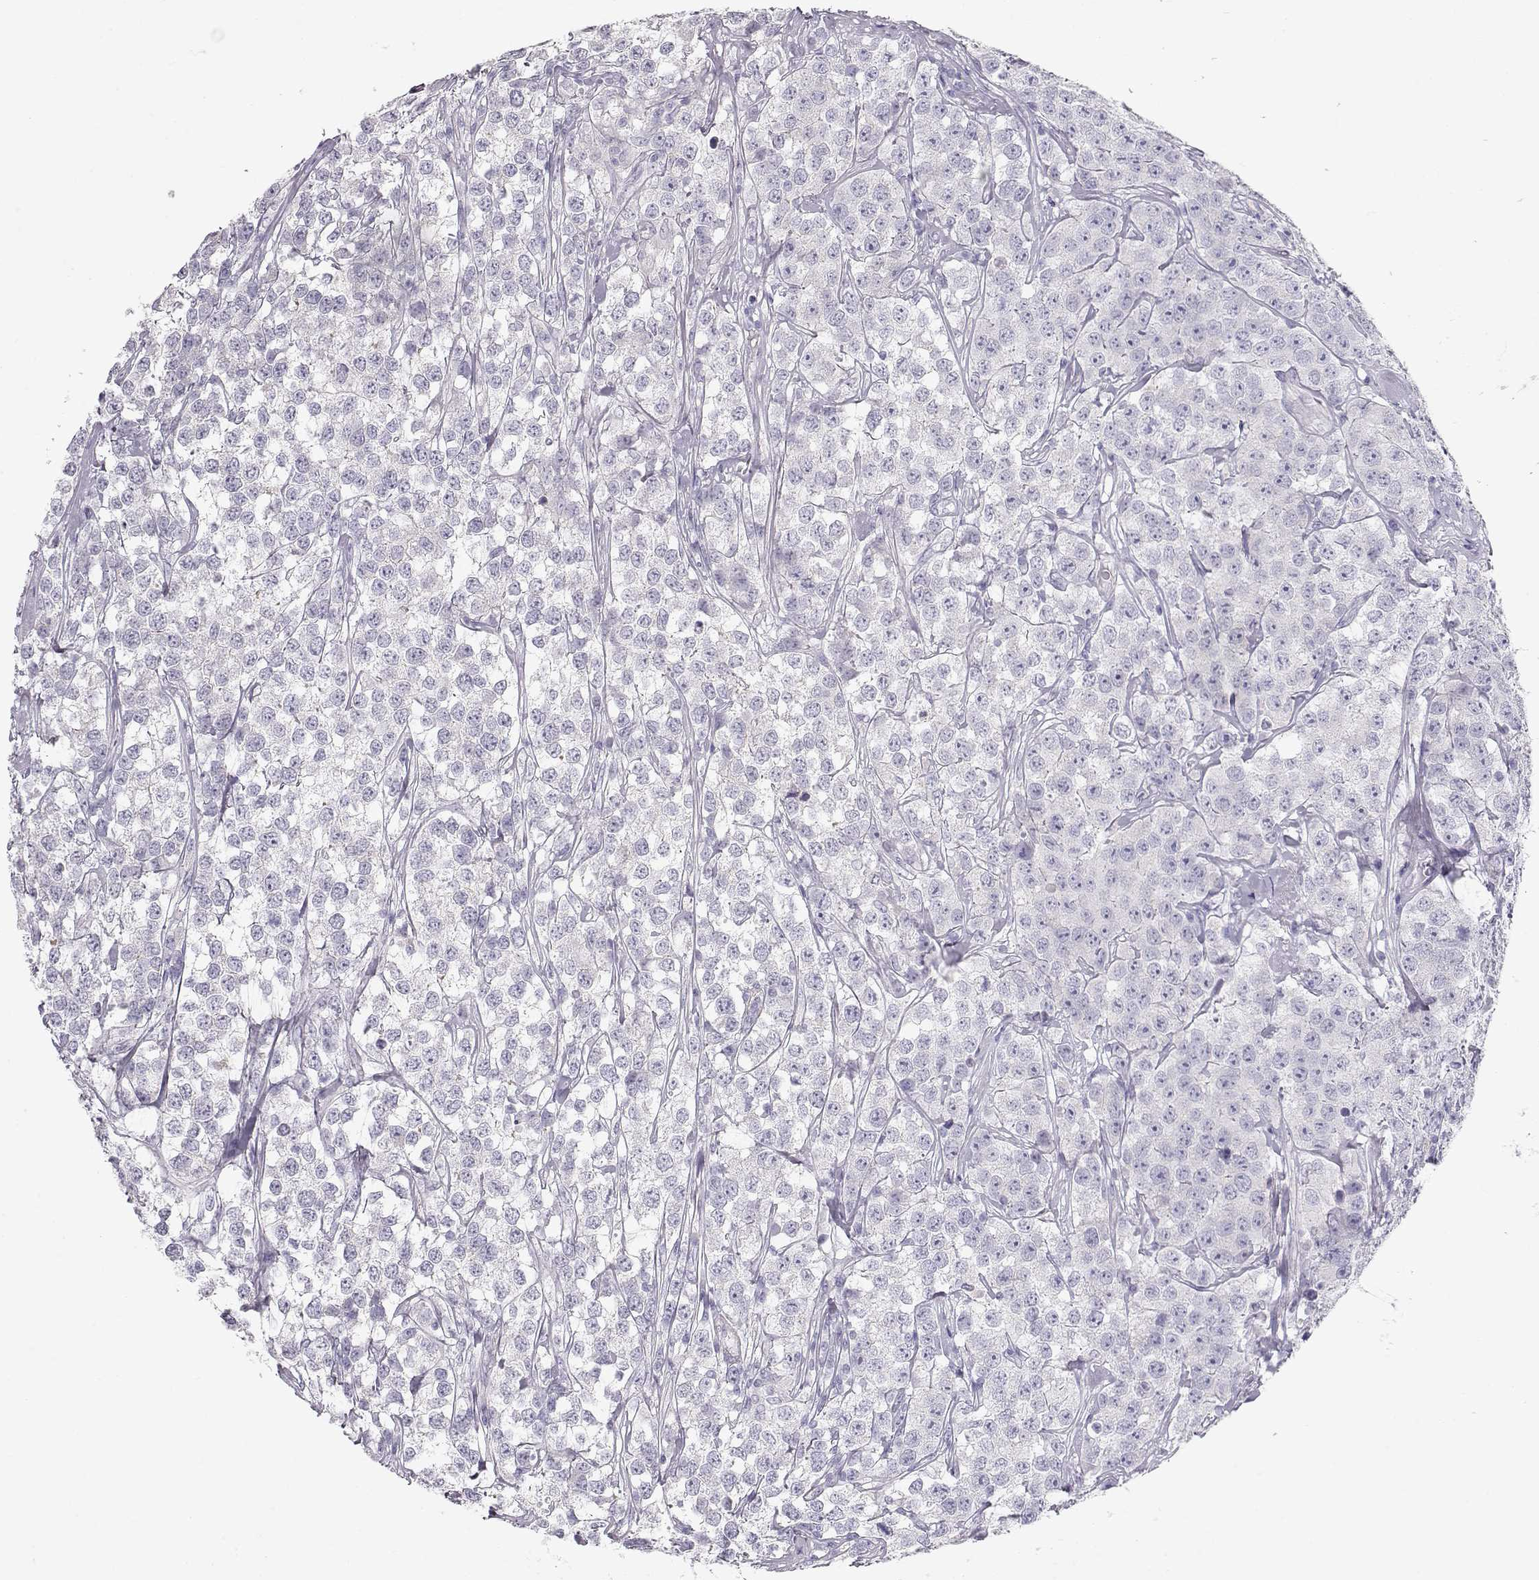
{"staining": {"intensity": "negative", "quantity": "none", "location": "none"}, "tissue": "testis cancer", "cell_type": "Tumor cells", "image_type": "cancer", "snomed": [{"axis": "morphology", "description": "Seminoma, NOS"}, {"axis": "topography", "description": "Testis"}], "caption": "IHC photomicrograph of neoplastic tissue: testis seminoma stained with DAB (3,3'-diaminobenzidine) shows no significant protein expression in tumor cells.", "gene": "SLITRK3", "patient": {"sex": "male", "age": 59}}